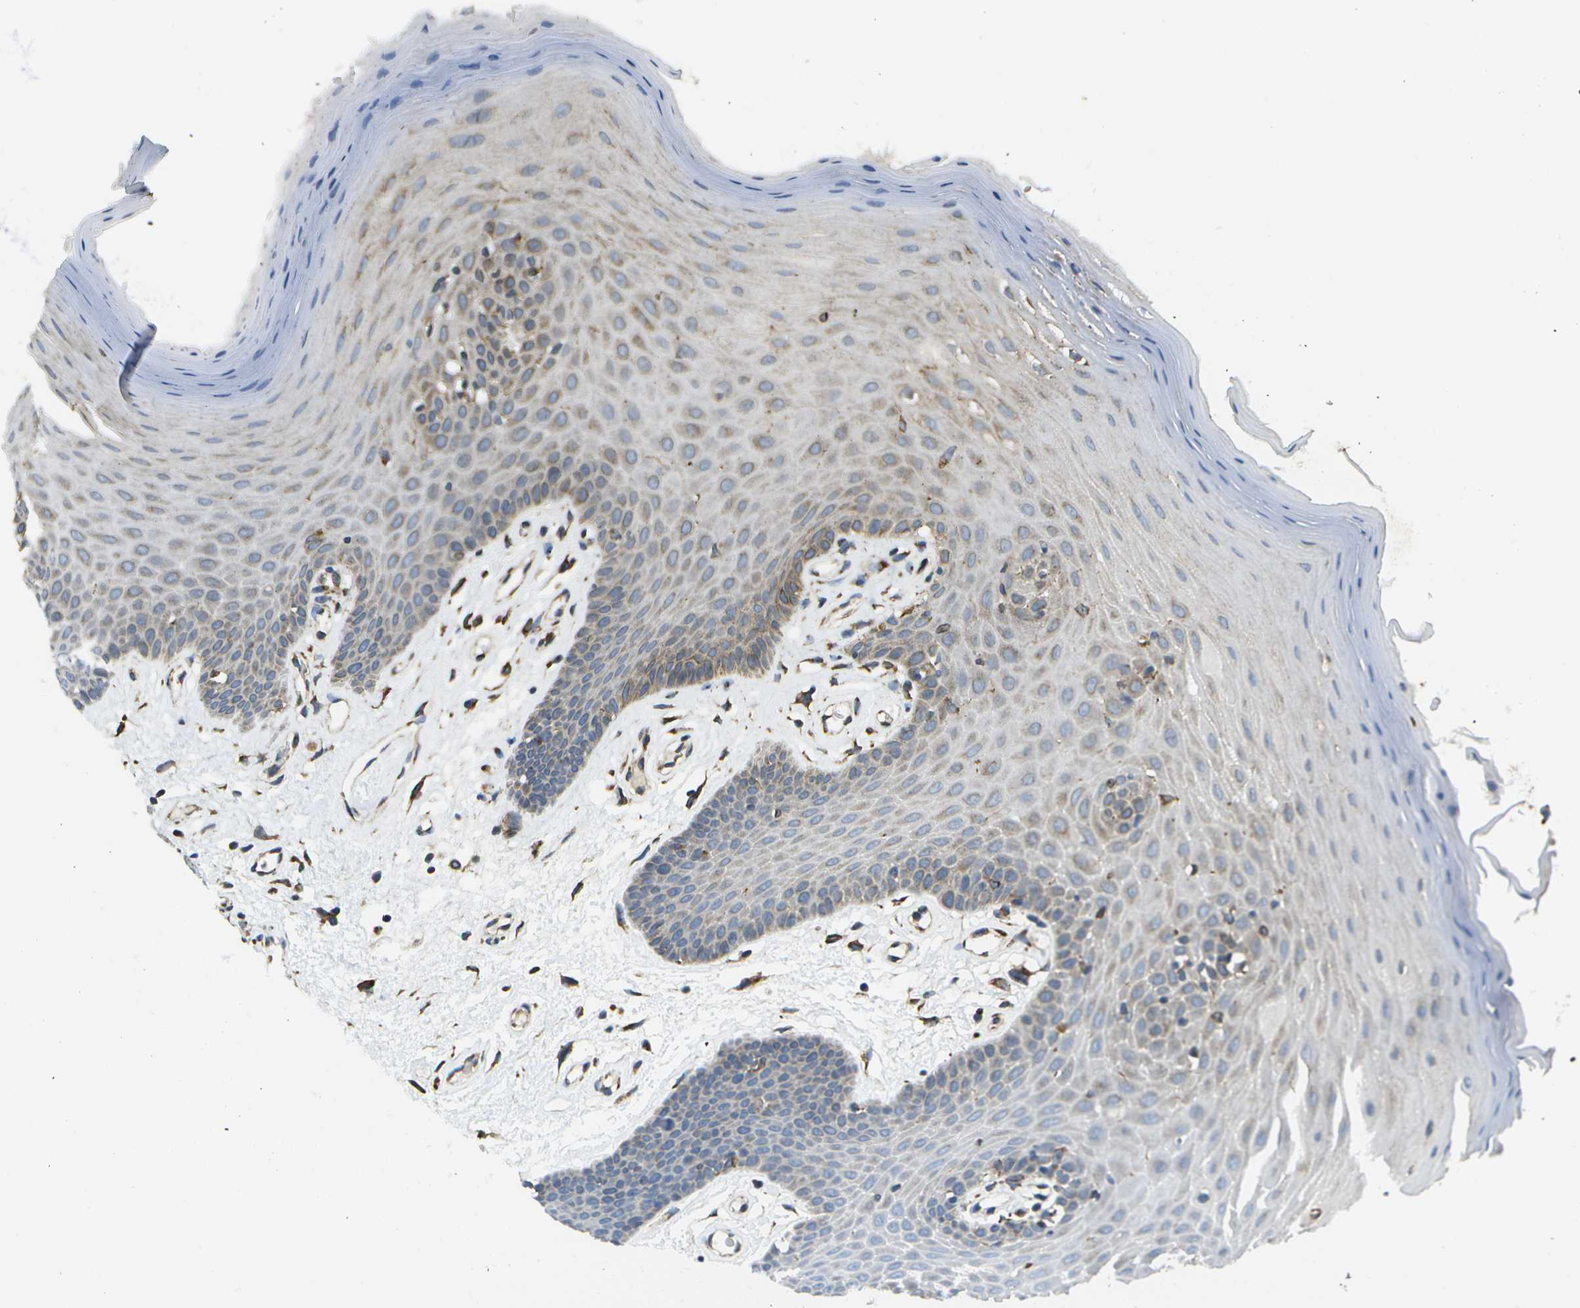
{"staining": {"intensity": "moderate", "quantity": "25%-75%", "location": "cytoplasmic/membranous"}, "tissue": "oral mucosa", "cell_type": "Squamous epithelial cells", "image_type": "normal", "snomed": [{"axis": "morphology", "description": "Normal tissue, NOS"}, {"axis": "morphology", "description": "Squamous cell carcinoma, NOS"}, {"axis": "topography", "description": "Skeletal muscle"}, {"axis": "topography", "description": "Adipose tissue"}, {"axis": "topography", "description": "Vascular tissue"}, {"axis": "topography", "description": "Oral tissue"}, {"axis": "topography", "description": "Peripheral nerve tissue"}, {"axis": "topography", "description": "Head-Neck"}], "caption": "This photomicrograph demonstrates benign oral mucosa stained with IHC to label a protein in brown. The cytoplasmic/membranous of squamous epithelial cells show moderate positivity for the protein. Nuclei are counter-stained blue.", "gene": "PDIA4", "patient": {"sex": "male", "age": 71}}